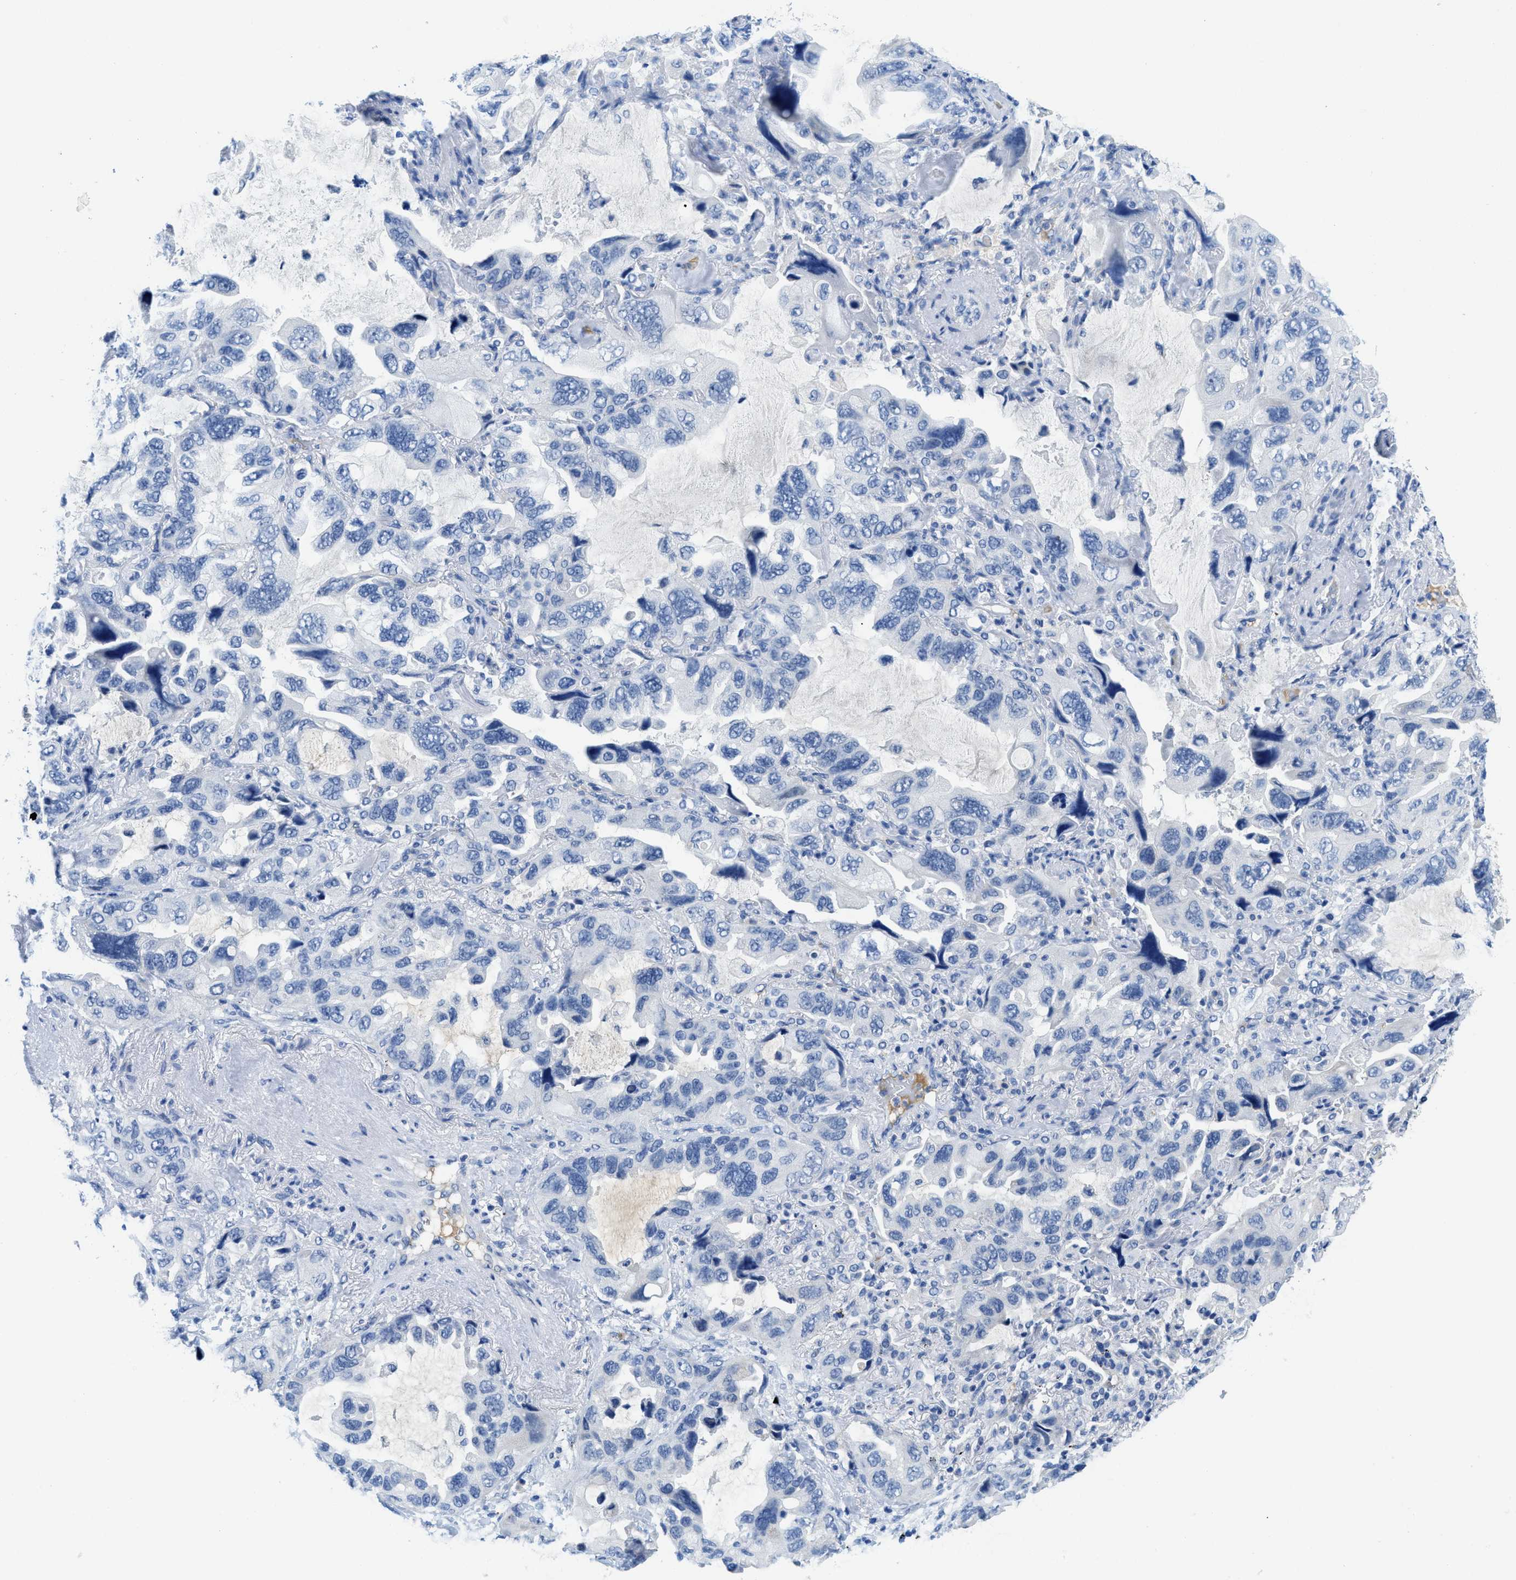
{"staining": {"intensity": "negative", "quantity": "none", "location": "none"}, "tissue": "lung cancer", "cell_type": "Tumor cells", "image_type": "cancer", "snomed": [{"axis": "morphology", "description": "Squamous cell carcinoma, NOS"}, {"axis": "topography", "description": "Lung"}], "caption": "Immunohistochemistry (IHC) histopathology image of neoplastic tissue: human lung cancer stained with DAB exhibits no significant protein positivity in tumor cells.", "gene": "MBL2", "patient": {"sex": "female", "age": 73}}